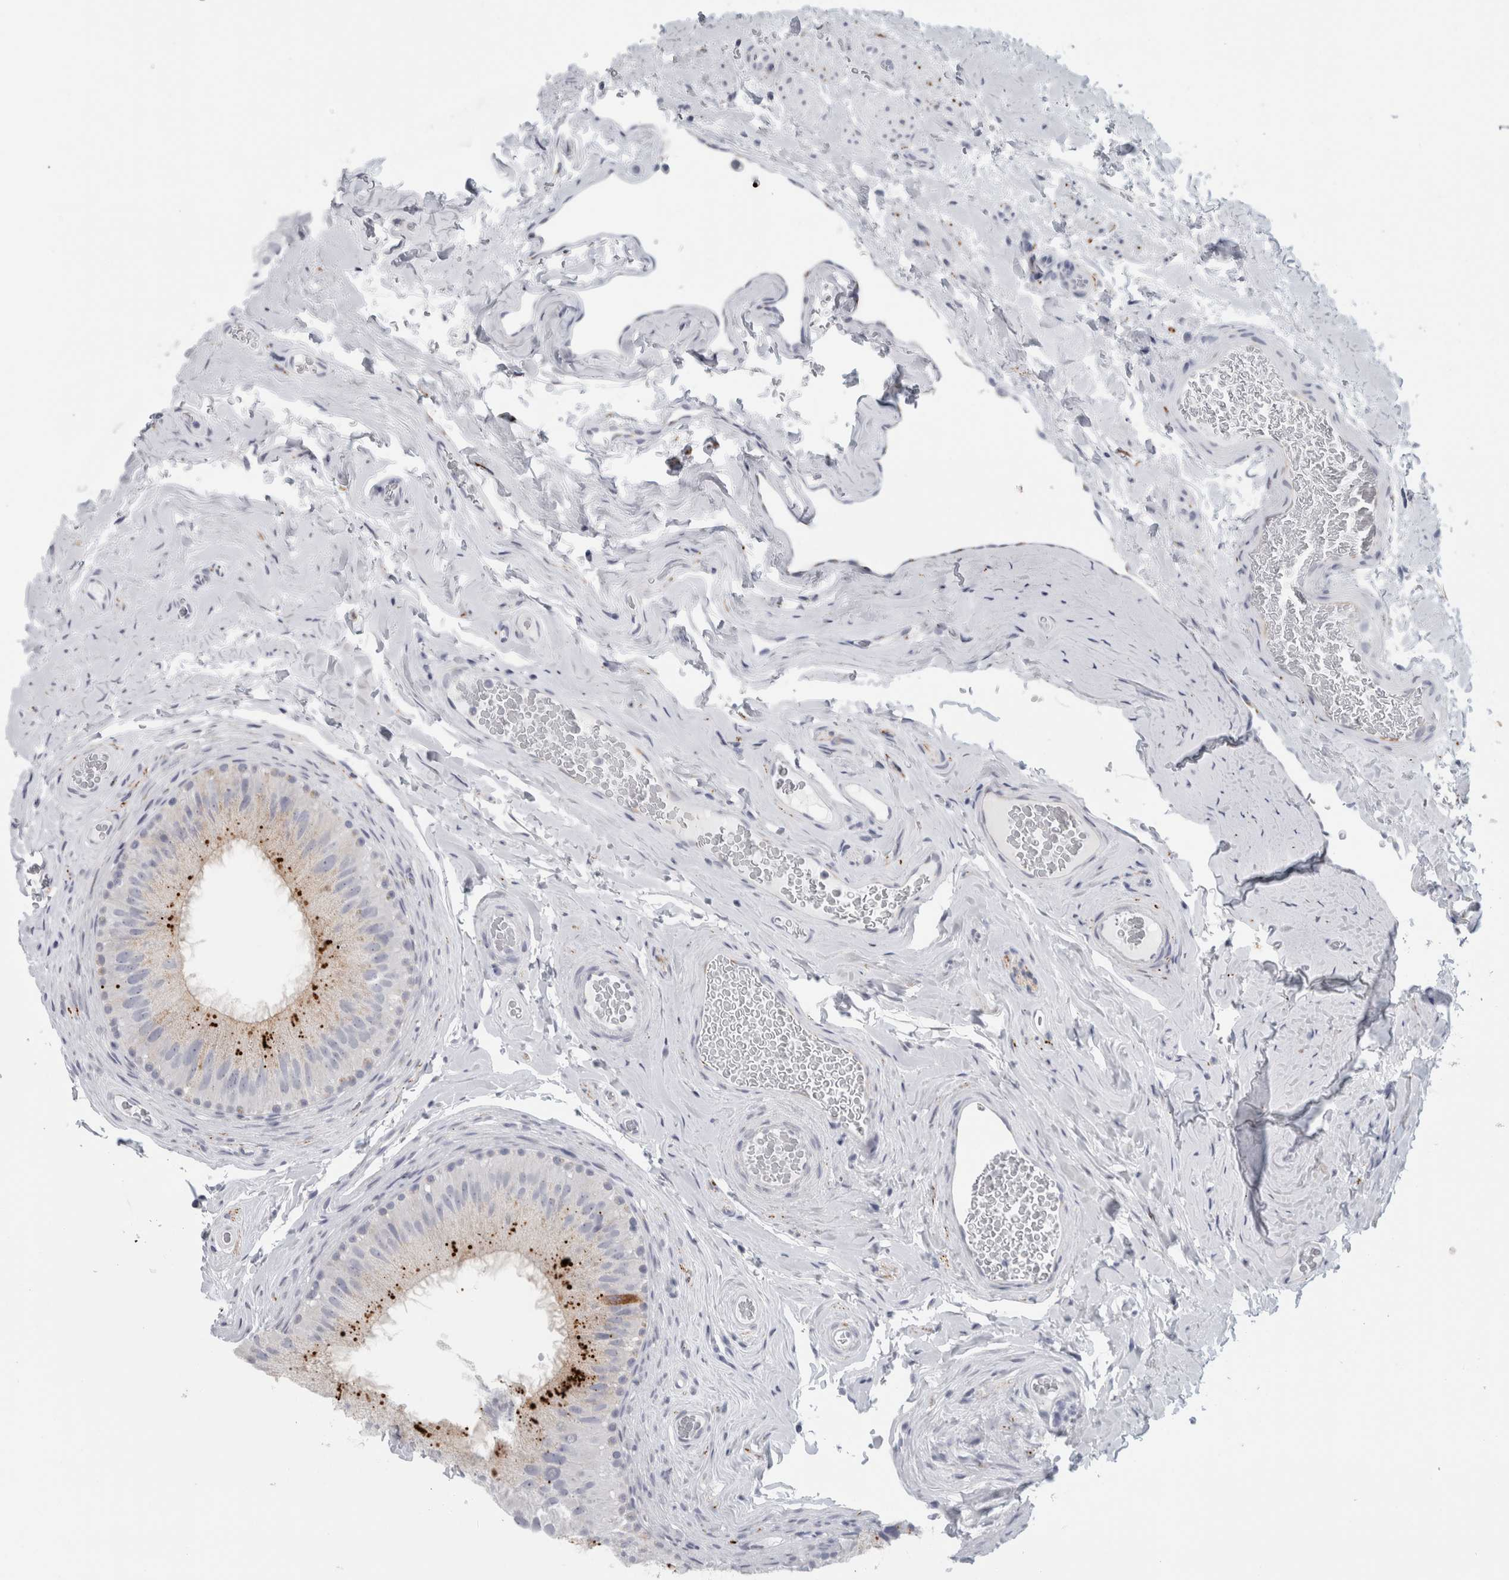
{"staining": {"intensity": "negative", "quantity": "none", "location": "none"}, "tissue": "epididymis", "cell_type": "Glandular cells", "image_type": "normal", "snomed": [{"axis": "morphology", "description": "Normal tissue, NOS"}, {"axis": "topography", "description": "Vascular tissue"}, {"axis": "topography", "description": "Epididymis"}], "caption": "Glandular cells are negative for brown protein staining in normal epididymis.", "gene": "CPE", "patient": {"sex": "male", "age": 49}}